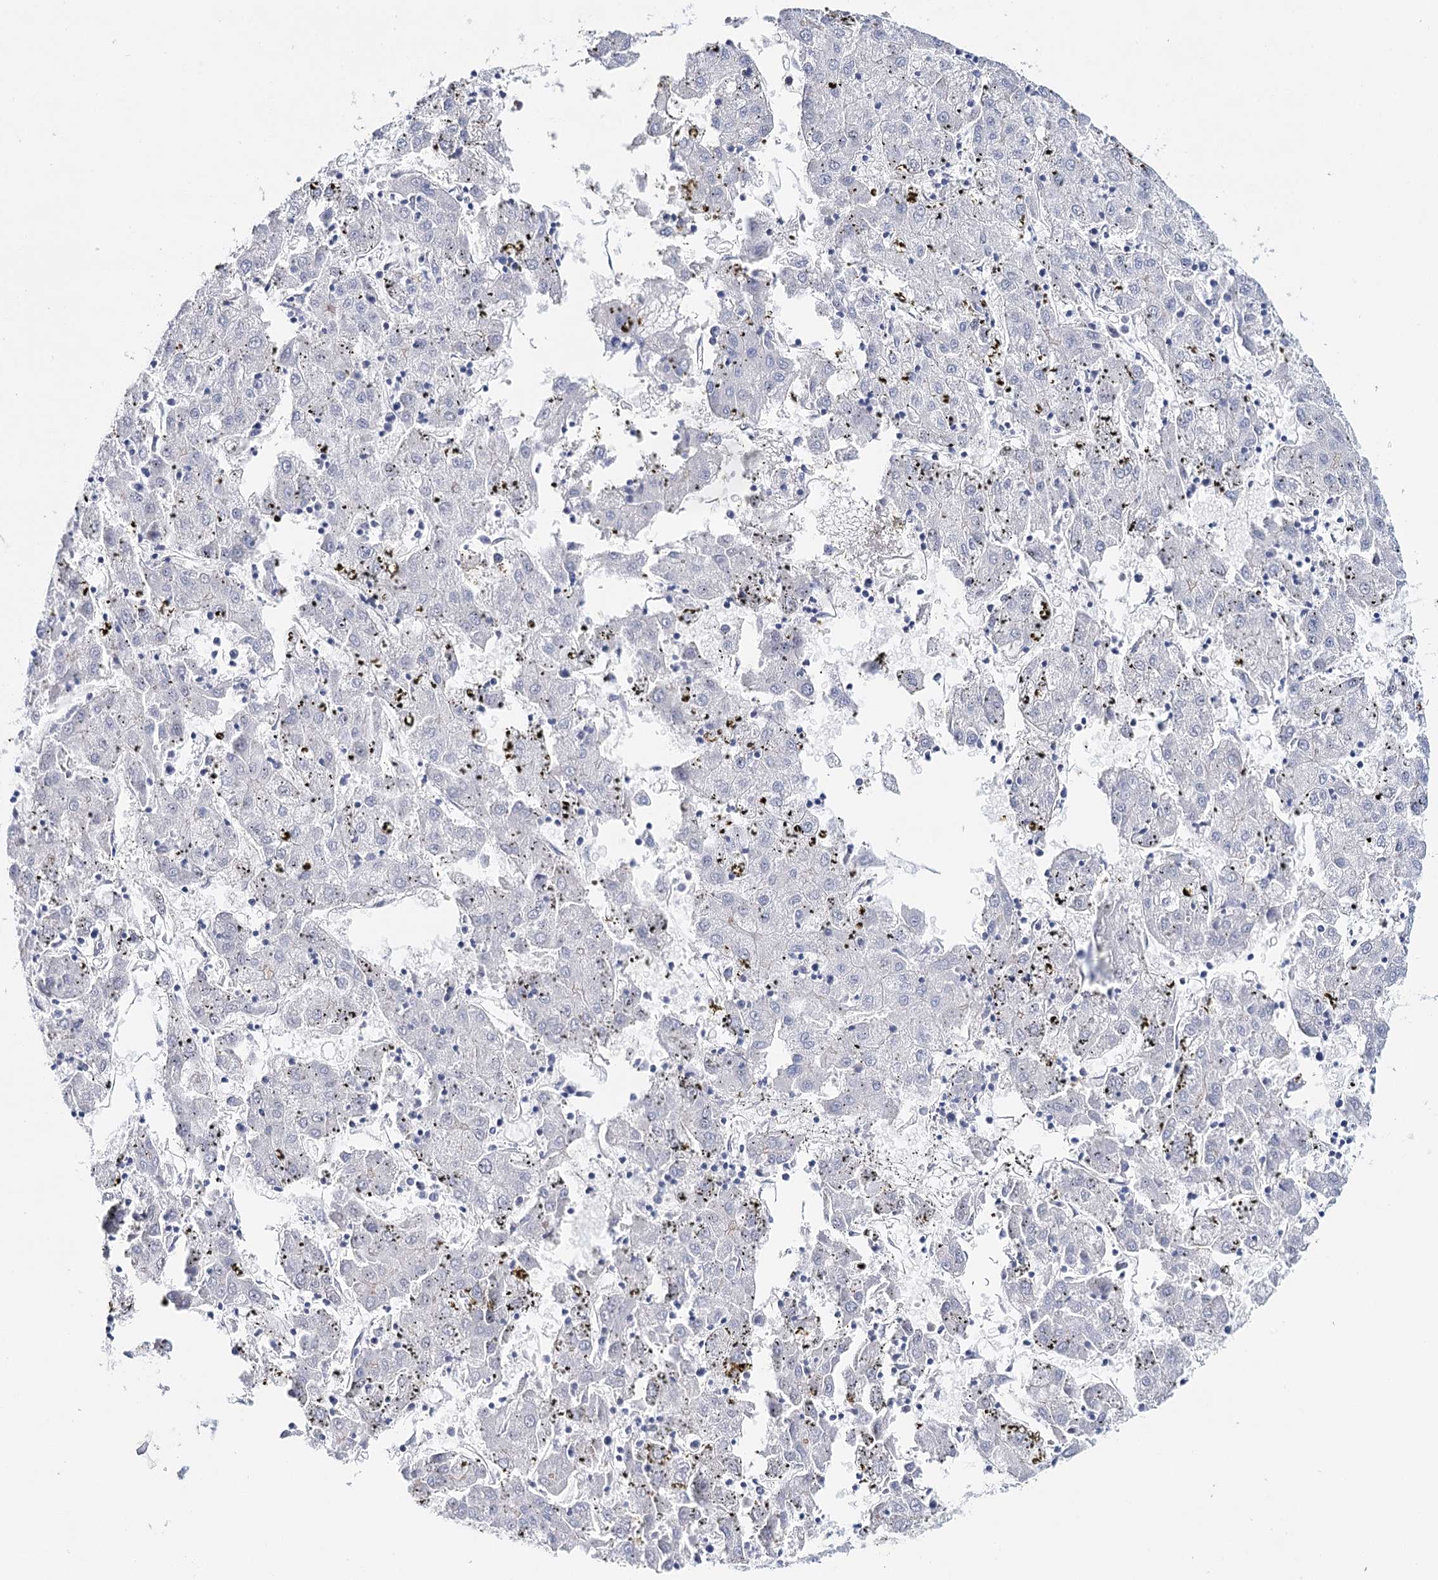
{"staining": {"intensity": "negative", "quantity": "none", "location": "none"}, "tissue": "liver cancer", "cell_type": "Tumor cells", "image_type": "cancer", "snomed": [{"axis": "morphology", "description": "Carcinoma, Hepatocellular, NOS"}, {"axis": "topography", "description": "Liver"}], "caption": "High power microscopy image of an immunohistochemistry (IHC) photomicrograph of hepatocellular carcinoma (liver), revealing no significant positivity in tumor cells.", "gene": "CEACAM8", "patient": {"sex": "male", "age": 72}}